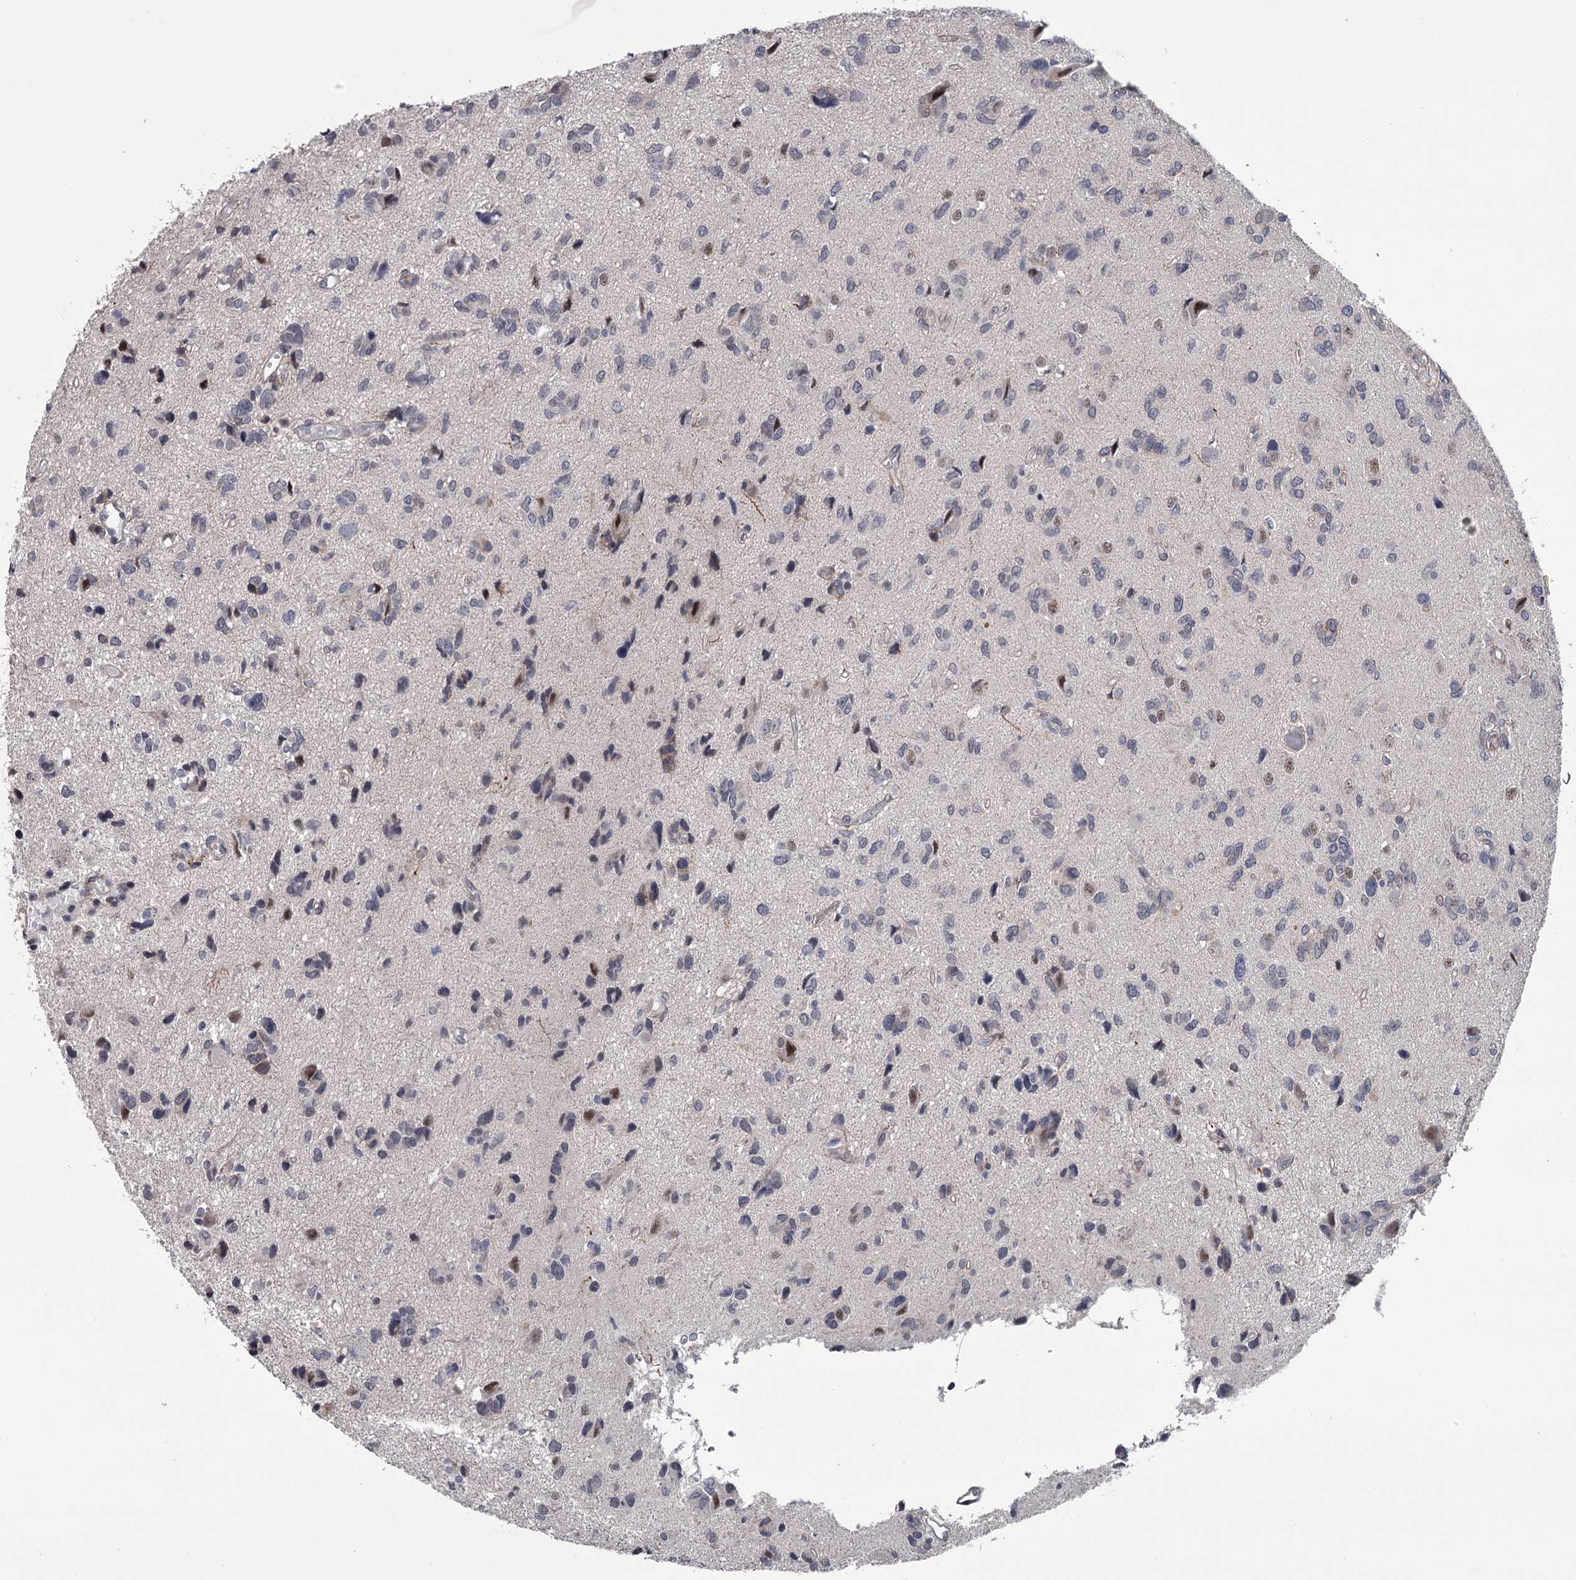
{"staining": {"intensity": "negative", "quantity": "none", "location": "none"}, "tissue": "glioma", "cell_type": "Tumor cells", "image_type": "cancer", "snomed": [{"axis": "morphology", "description": "Glioma, malignant, High grade"}, {"axis": "topography", "description": "Brain"}], "caption": "This is an immunohistochemistry image of malignant high-grade glioma. There is no positivity in tumor cells.", "gene": "PRPF40B", "patient": {"sex": "female", "age": 59}}